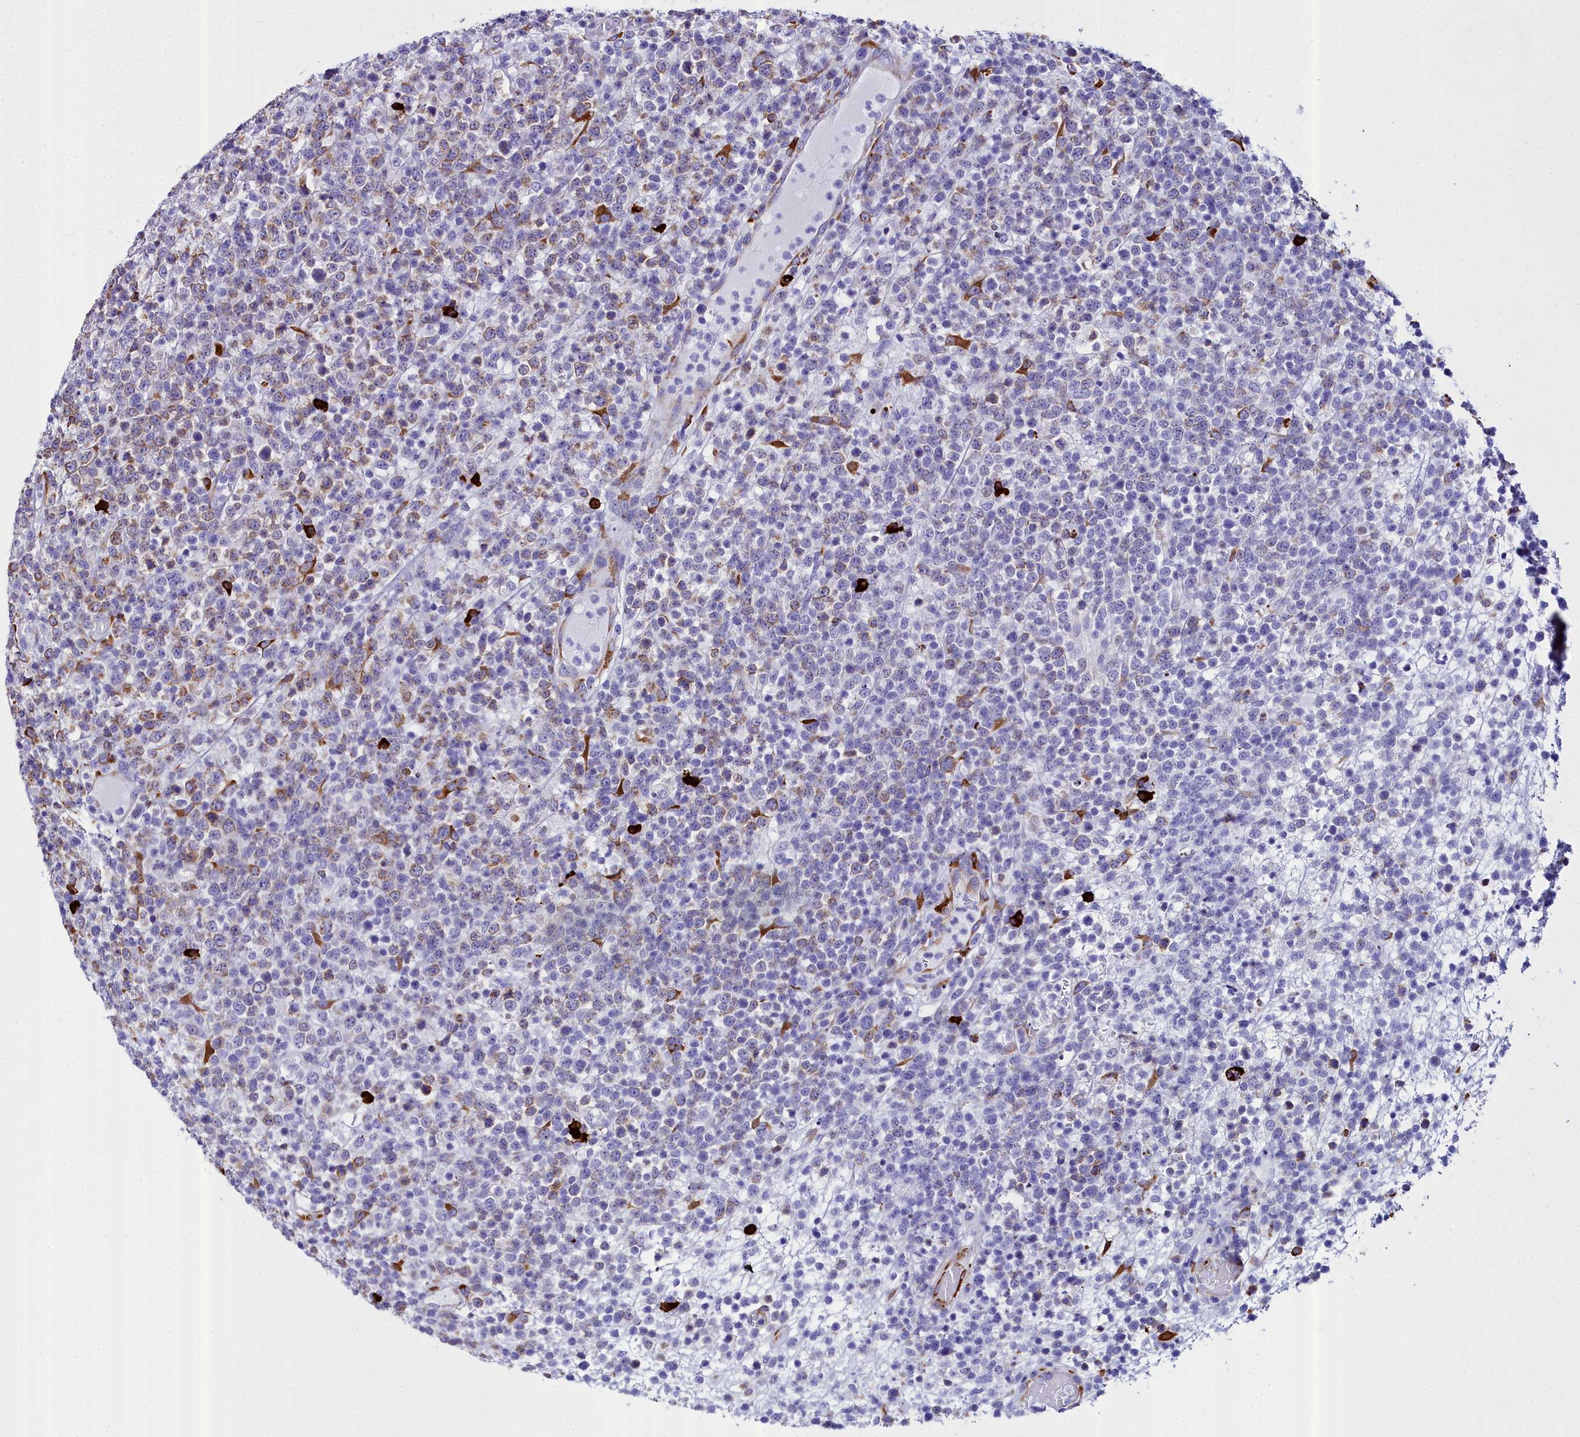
{"staining": {"intensity": "moderate", "quantity": "<25%", "location": "cytoplasmic/membranous"}, "tissue": "lymphoma", "cell_type": "Tumor cells", "image_type": "cancer", "snomed": [{"axis": "morphology", "description": "Malignant lymphoma, non-Hodgkin's type, High grade"}, {"axis": "topography", "description": "Colon"}], "caption": "IHC staining of lymphoma, which exhibits low levels of moderate cytoplasmic/membranous staining in approximately <25% of tumor cells indicating moderate cytoplasmic/membranous protein expression. The staining was performed using DAB (3,3'-diaminobenzidine) (brown) for protein detection and nuclei were counterstained in hematoxylin (blue).", "gene": "TXNDC5", "patient": {"sex": "female", "age": 53}}